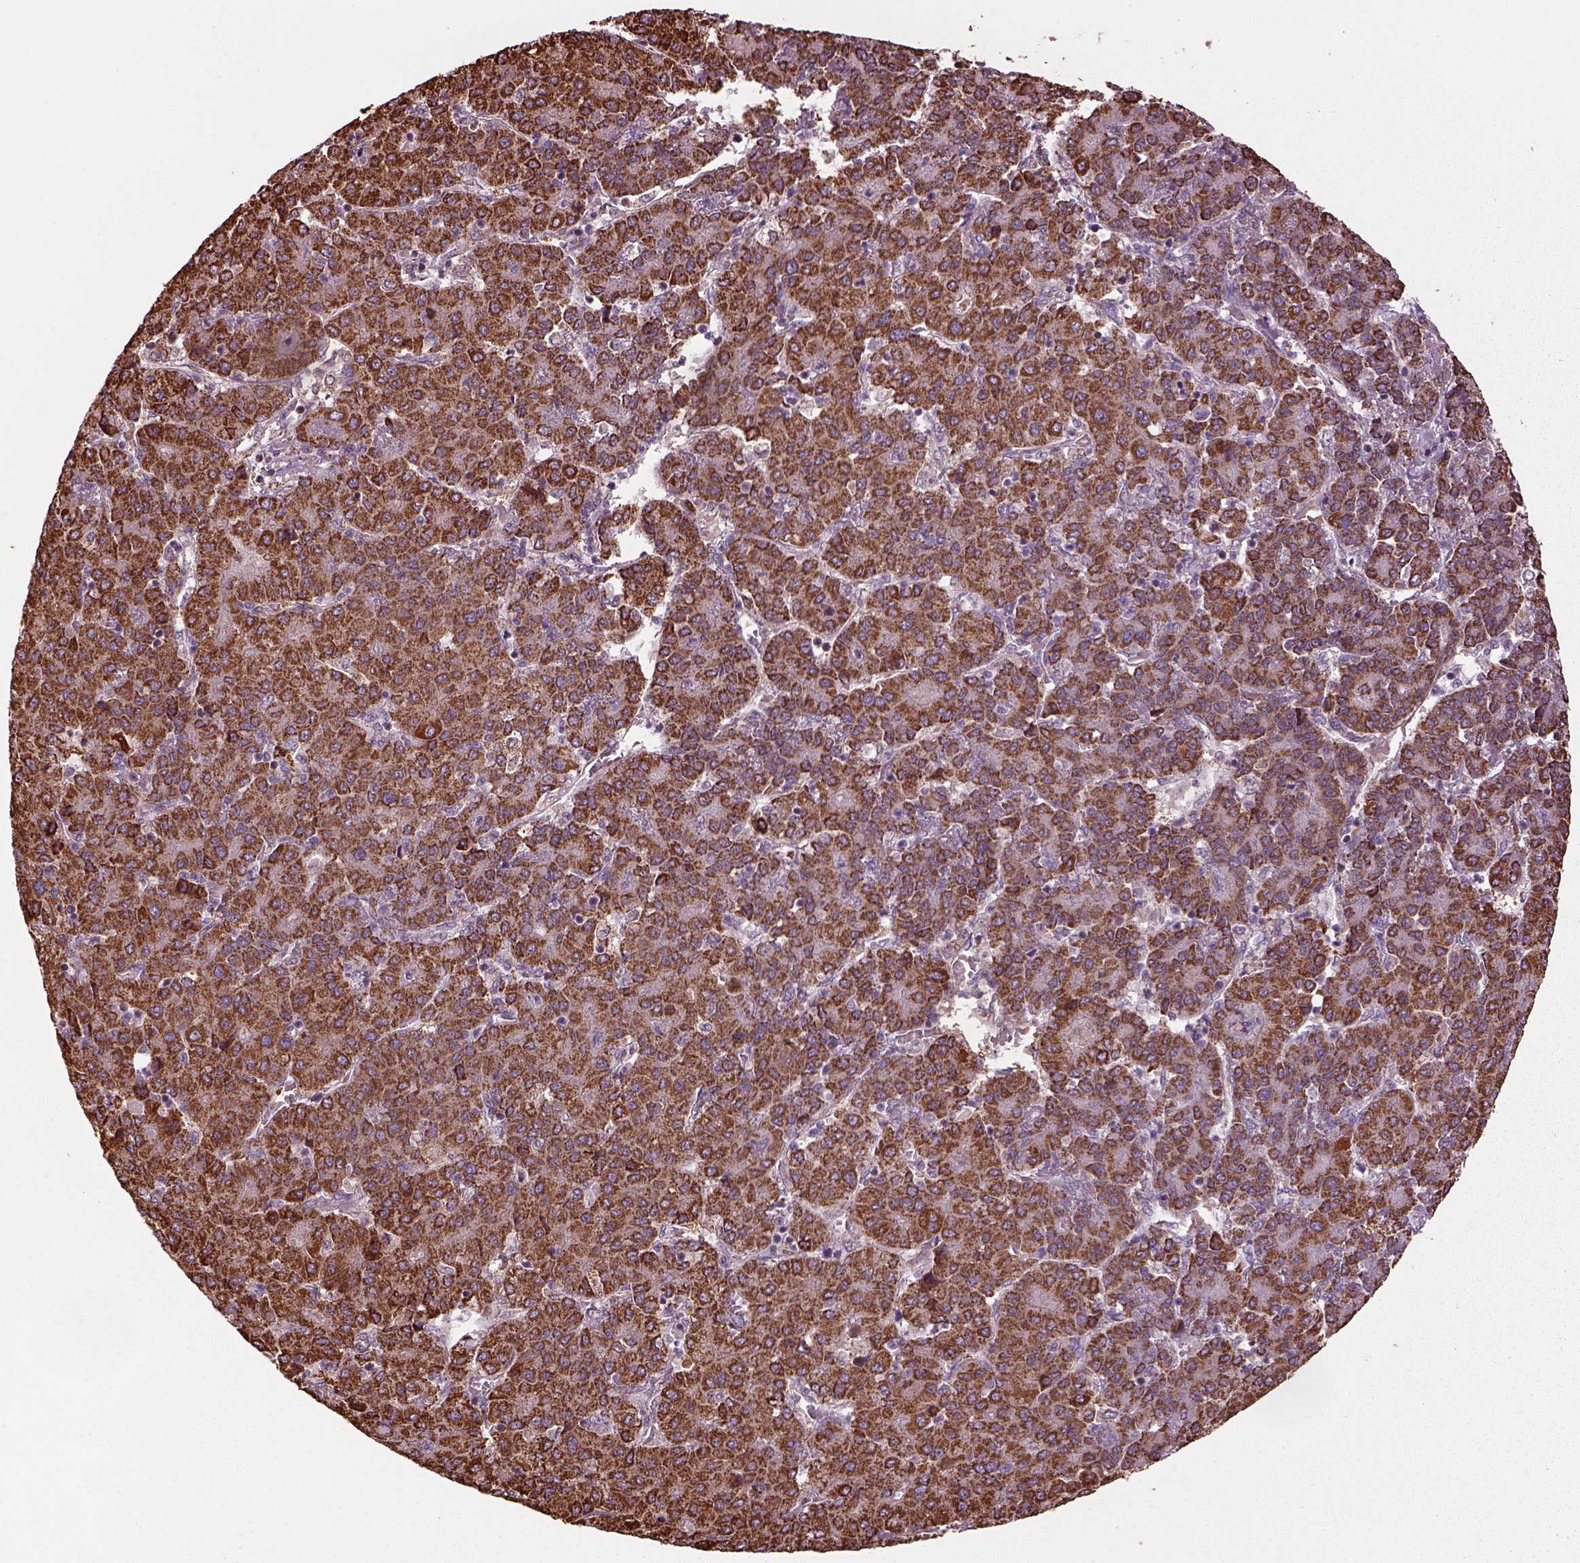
{"staining": {"intensity": "strong", "quantity": ">75%", "location": "cytoplasmic/membranous"}, "tissue": "liver cancer", "cell_type": "Tumor cells", "image_type": "cancer", "snomed": [{"axis": "morphology", "description": "Carcinoma, Hepatocellular, NOS"}, {"axis": "topography", "description": "Liver"}], "caption": "Human hepatocellular carcinoma (liver) stained with a protein marker shows strong staining in tumor cells.", "gene": "TMEM254", "patient": {"sex": "male", "age": 65}}